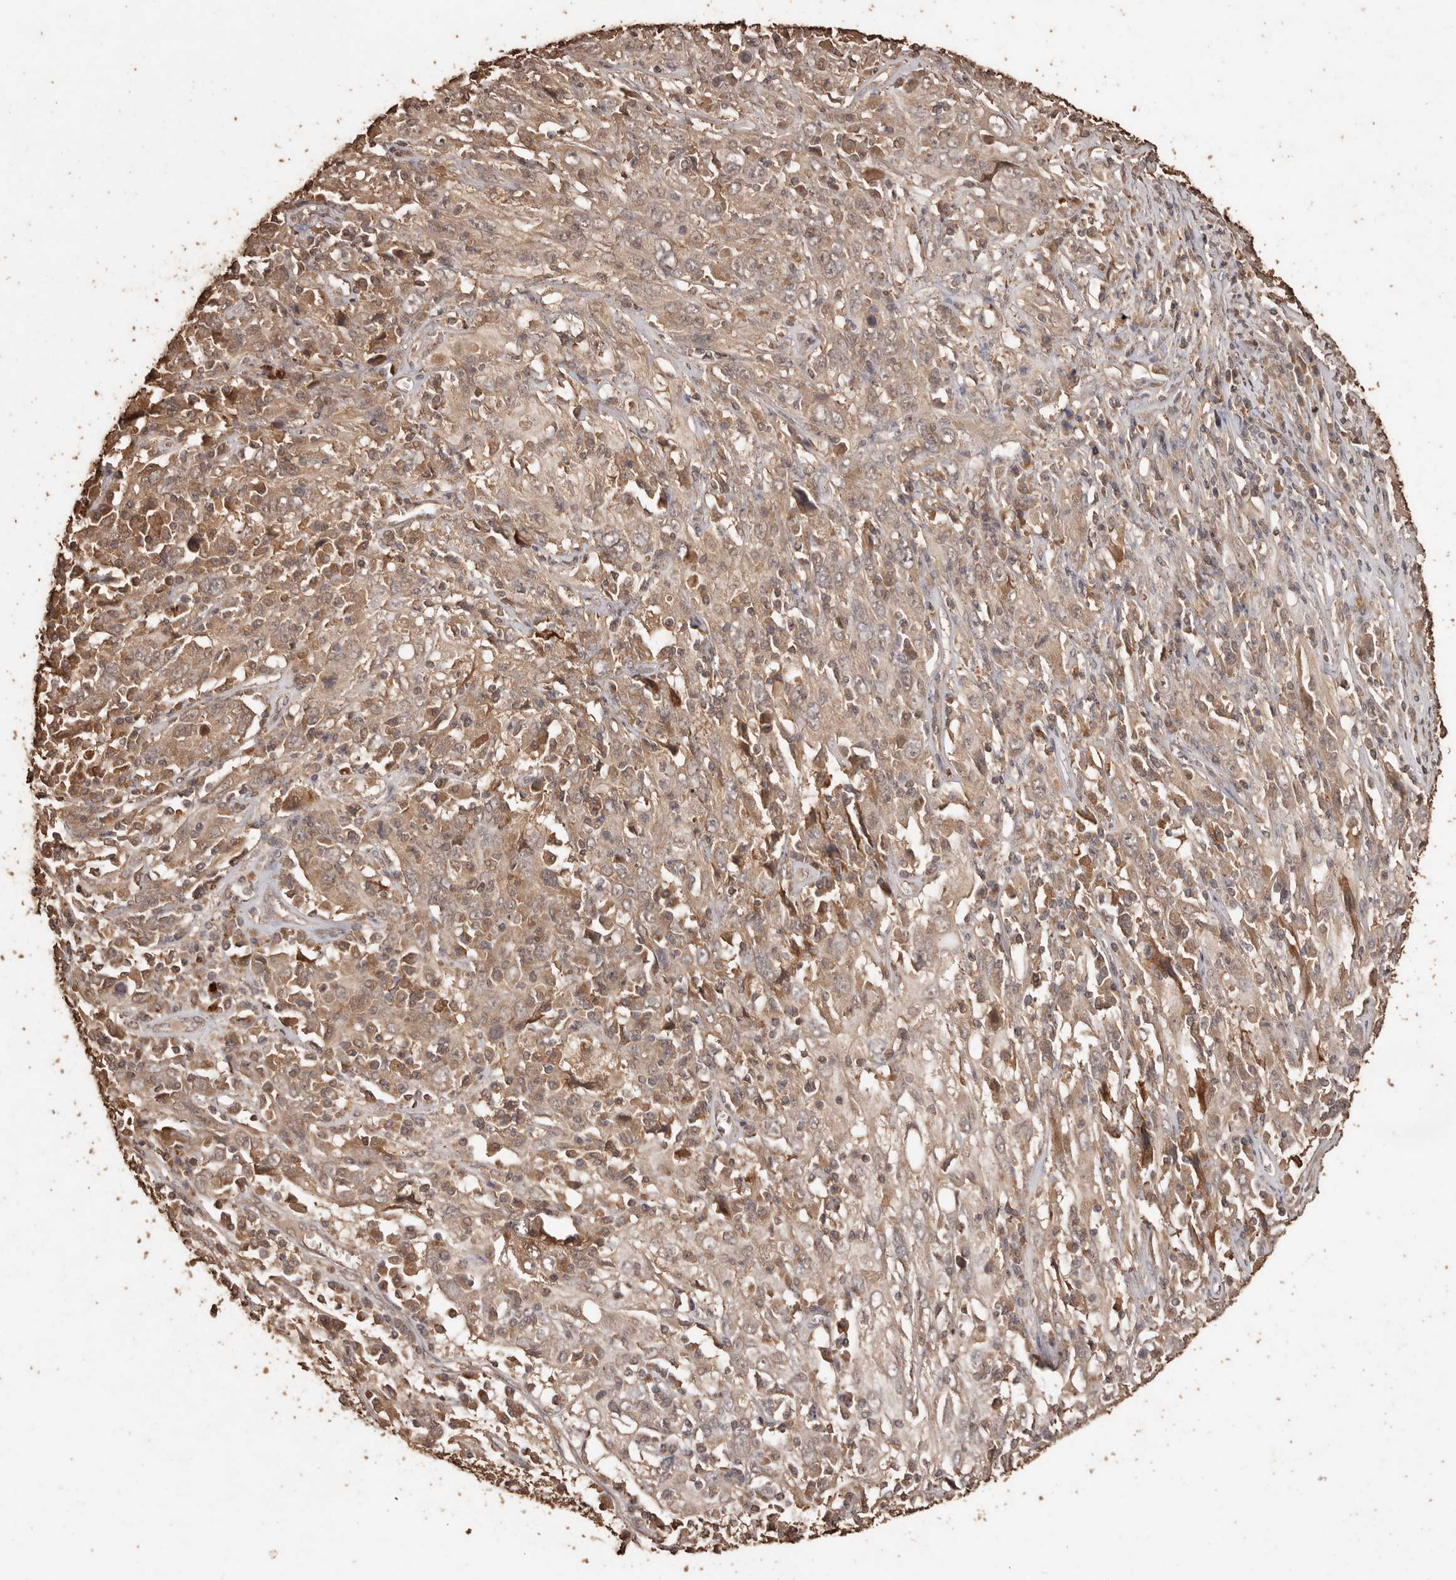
{"staining": {"intensity": "weak", "quantity": ">75%", "location": "cytoplasmic/membranous"}, "tissue": "cervical cancer", "cell_type": "Tumor cells", "image_type": "cancer", "snomed": [{"axis": "morphology", "description": "Squamous cell carcinoma, NOS"}, {"axis": "topography", "description": "Cervix"}], "caption": "IHC histopathology image of neoplastic tissue: human cervical cancer (squamous cell carcinoma) stained using IHC shows low levels of weak protein expression localized specifically in the cytoplasmic/membranous of tumor cells, appearing as a cytoplasmic/membranous brown color.", "gene": "PKDCC", "patient": {"sex": "female", "age": 46}}